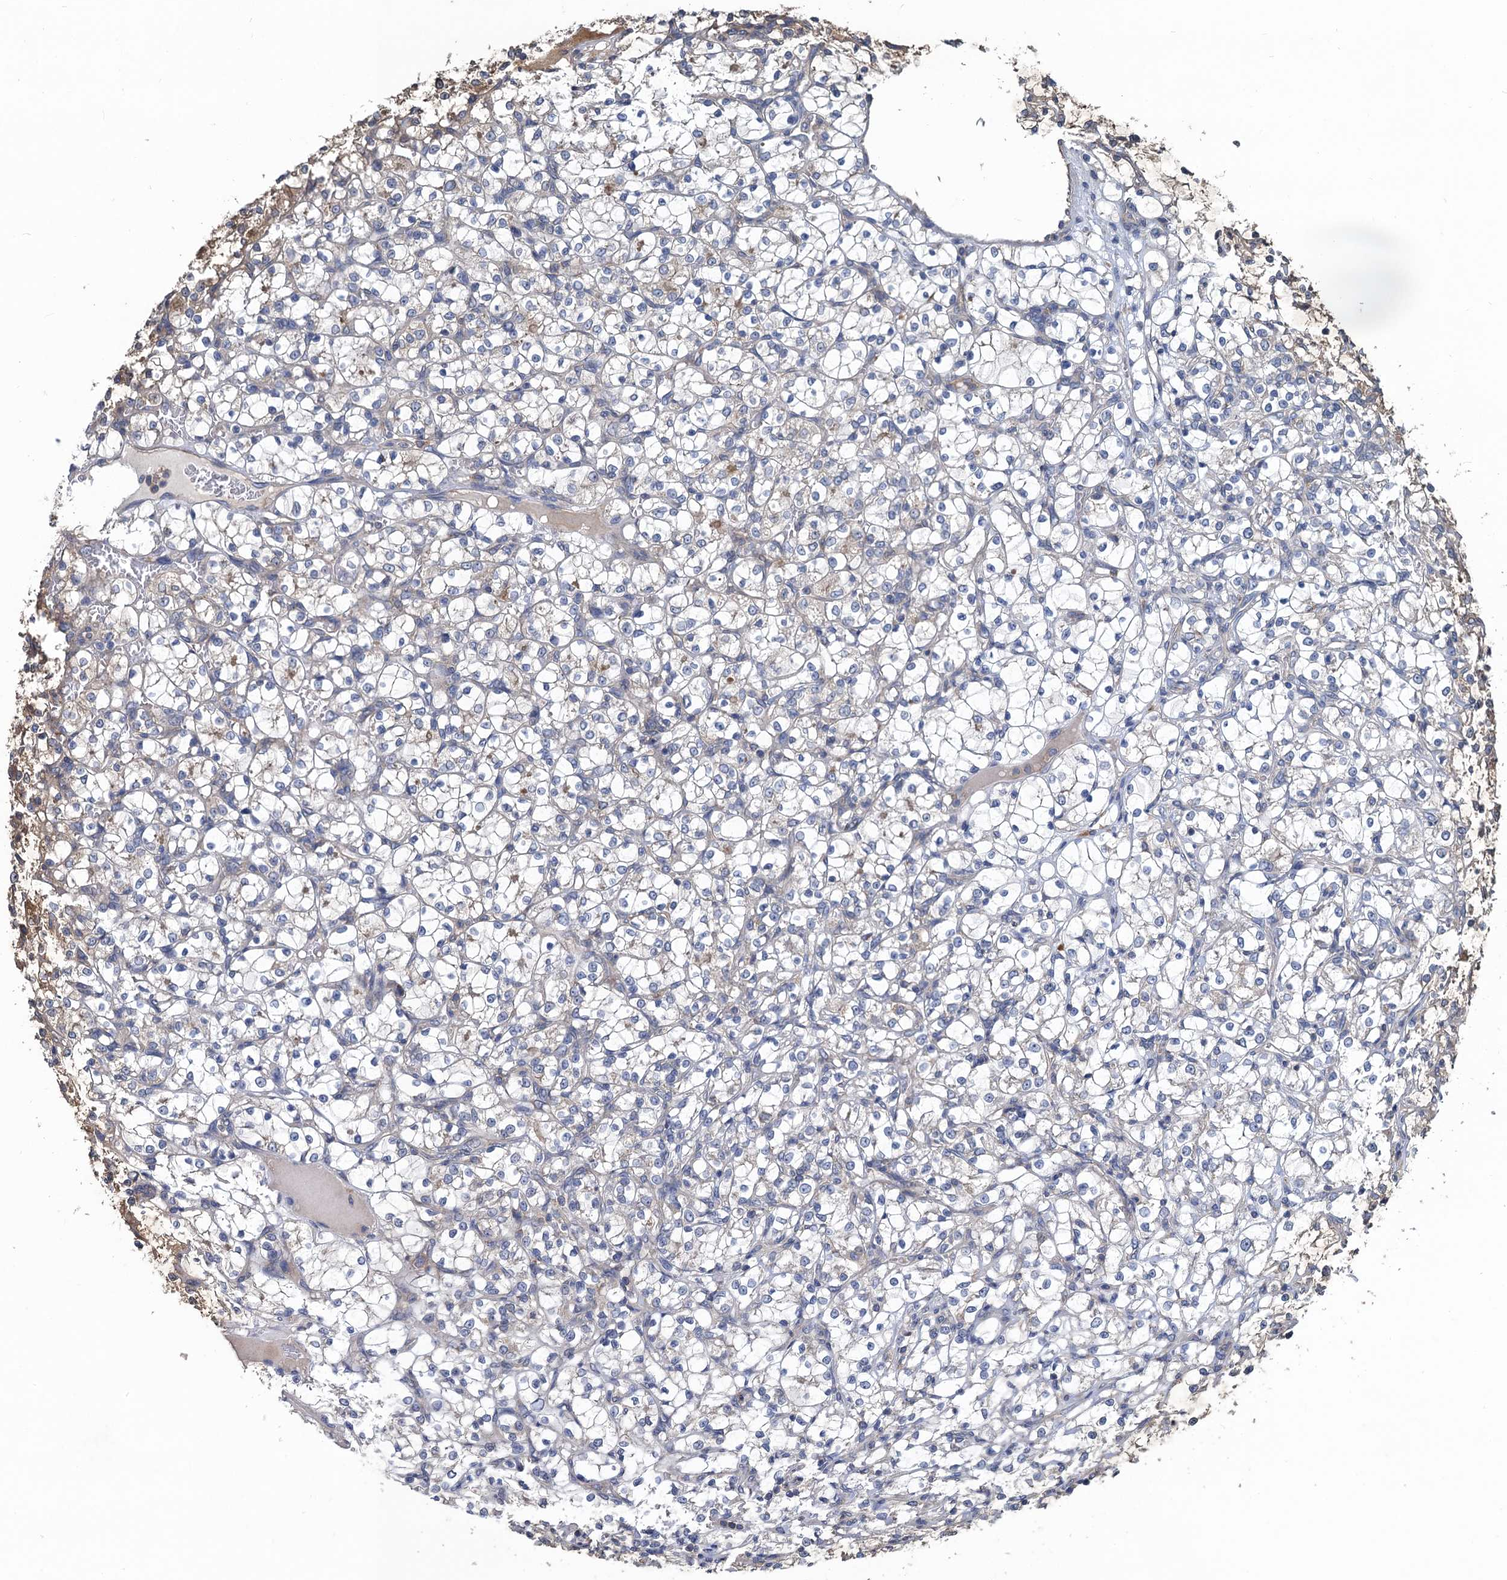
{"staining": {"intensity": "negative", "quantity": "none", "location": "none"}, "tissue": "renal cancer", "cell_type": "Tumor cells", "image_type": "cancer", "snomed": [{"axis": "morphology", "description": "Adenocarcinoma, NOS"}, {"axis": "topography", "description": "Kidney"}], "caption": "IHC histopathology image of renal cancer (adenocarcinoma) stained for a protein (brown), which shows no expression in tumor cells. (DAB immunohistochemistry (IHC) visualized using brightfield microscopy, high magnification).", "gene": "SNAP29", "patient": {"sex": "female", "age": 69}}